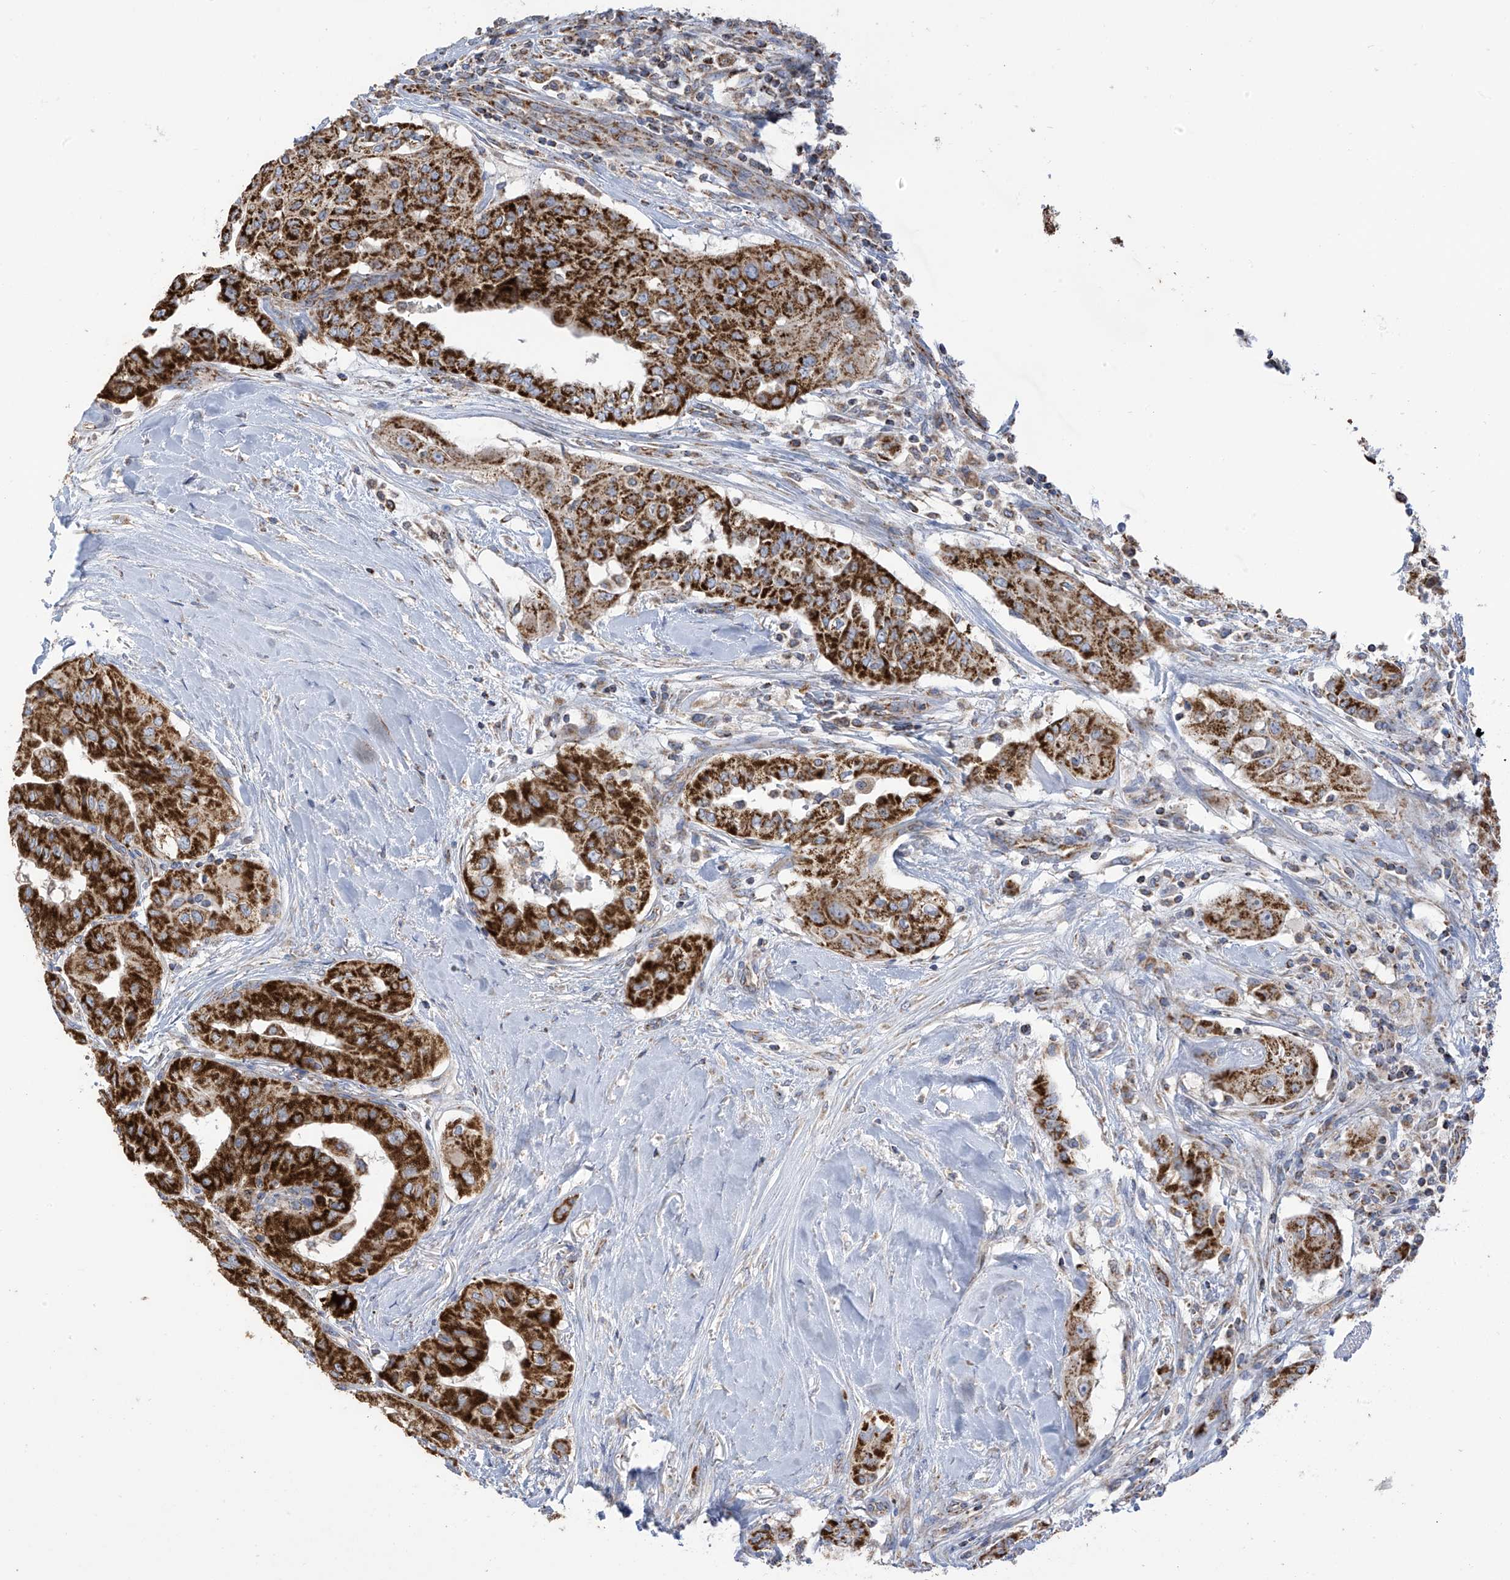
{"staining": {"intensity": "strong", "quantity": ">75%", "location": "cytoplasmic/membranous"}, "tissue": "thyroid cancer", "cell_type": "Tumor cells", "image_type": "cancer", "snomed": [{"axis": "morphology", "description": "Papillary adenocarcinoma, NOS"}, {"axis": "topography", "description": "Thyroid gland"}], "caption": "Brown immunohistochemical staining in papillary adenocarcinoma (thyroid) displays strong cytoplasmic/membranous expression in approximately >75% of tumor cells.", "gene": "PNPT1", "patient": {"sex": "female", "age": 59}}